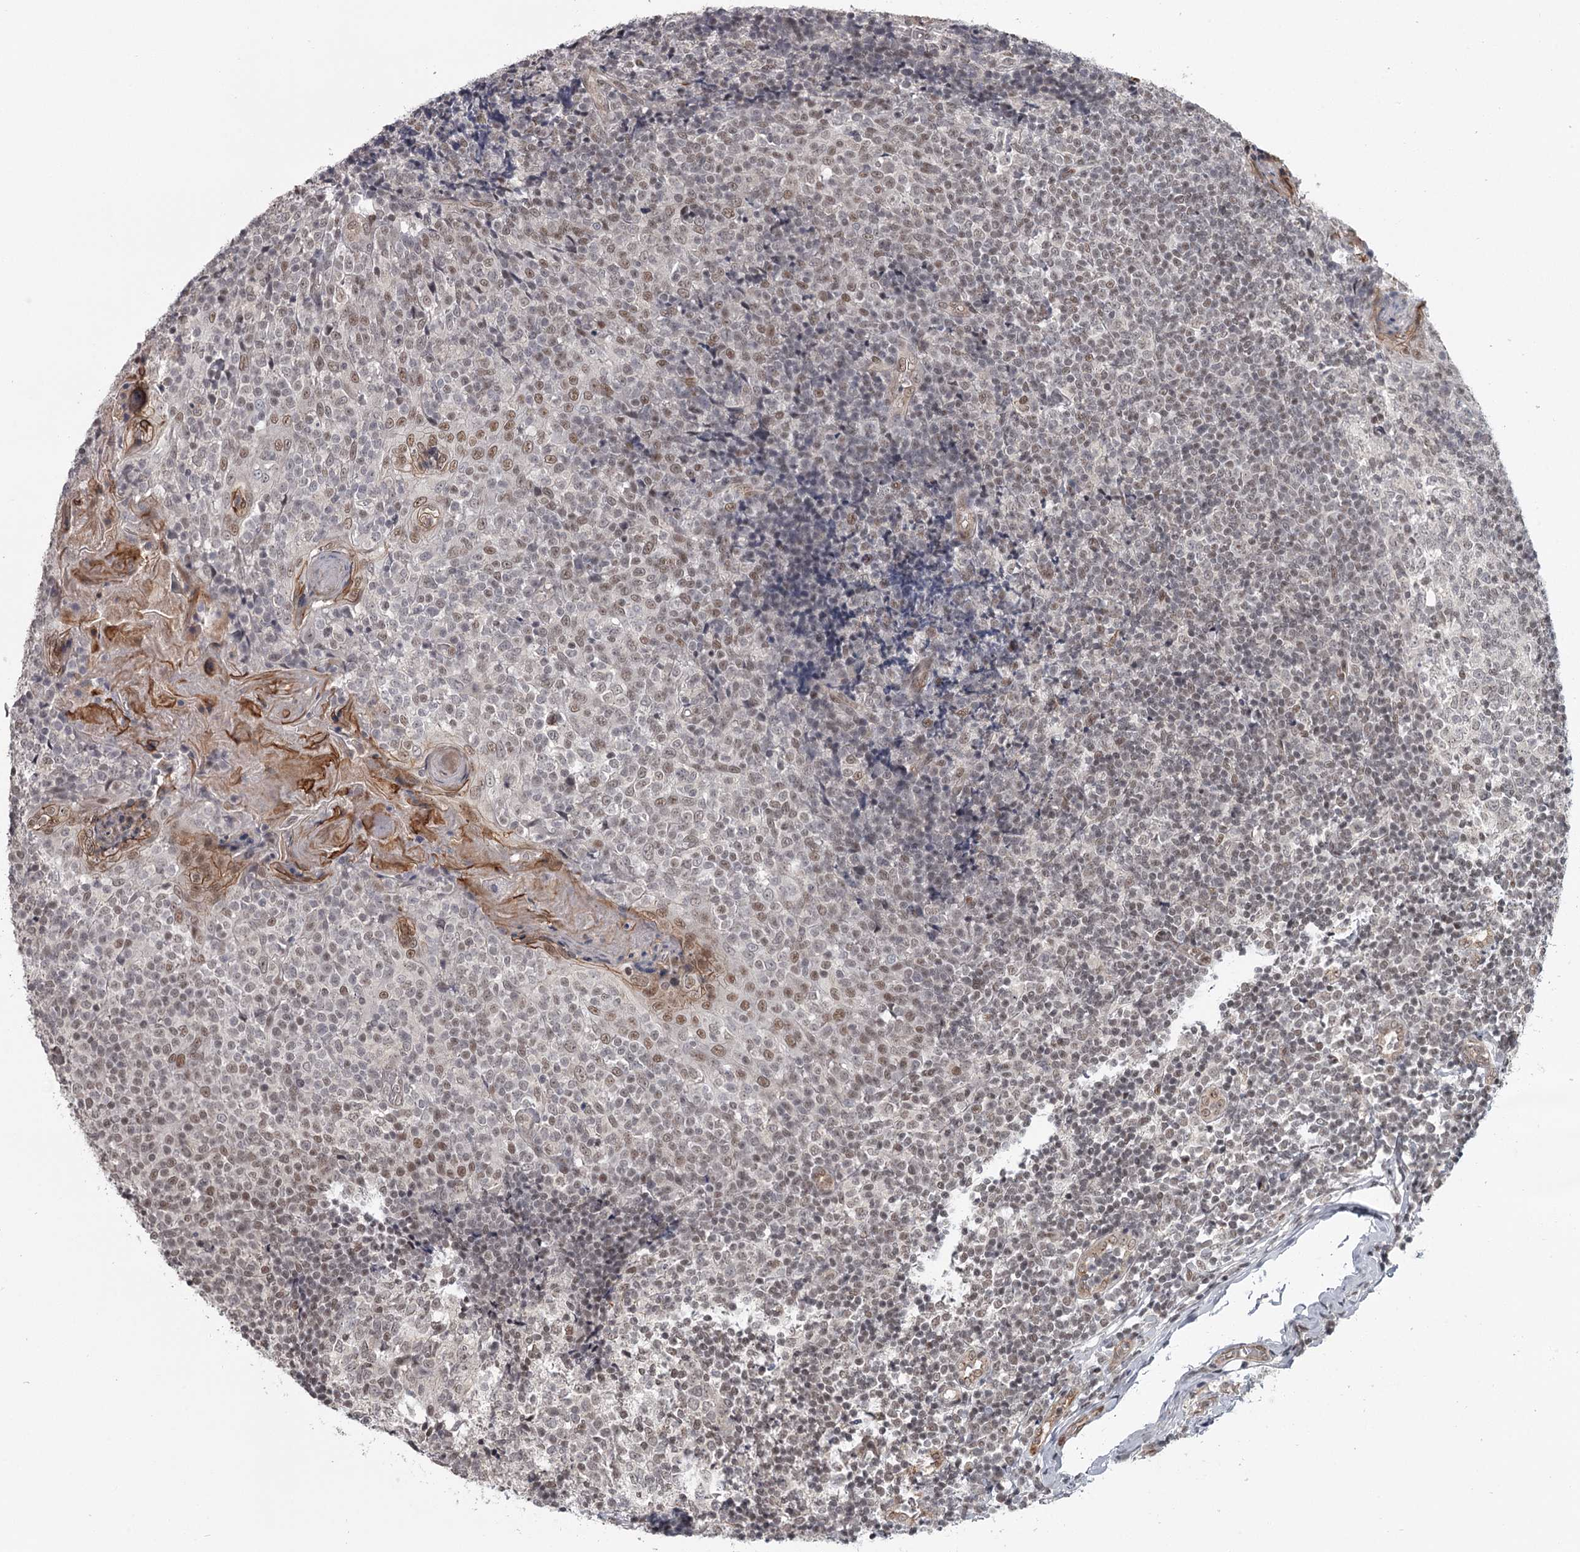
{"staining": {"intensity": "weak", "quantity": ">75%", "location": "nuclear"}, "tissue": "tonsil", "cell_type": "Germinal center cells", "image_type": "normal", "snomed": [{"axis": "morphology", "description": "Normal tissue, NOS"}, {"axis": "topography", "description": "Tonsil"}], "caption": "Approximately >75% of germinal center cells in normal tonsil show weak nuclear protein staining as visualized by brown immunohistochemical staining.", "gene": "FAM13C", "patient": {"sex": "female", "age": 19}}